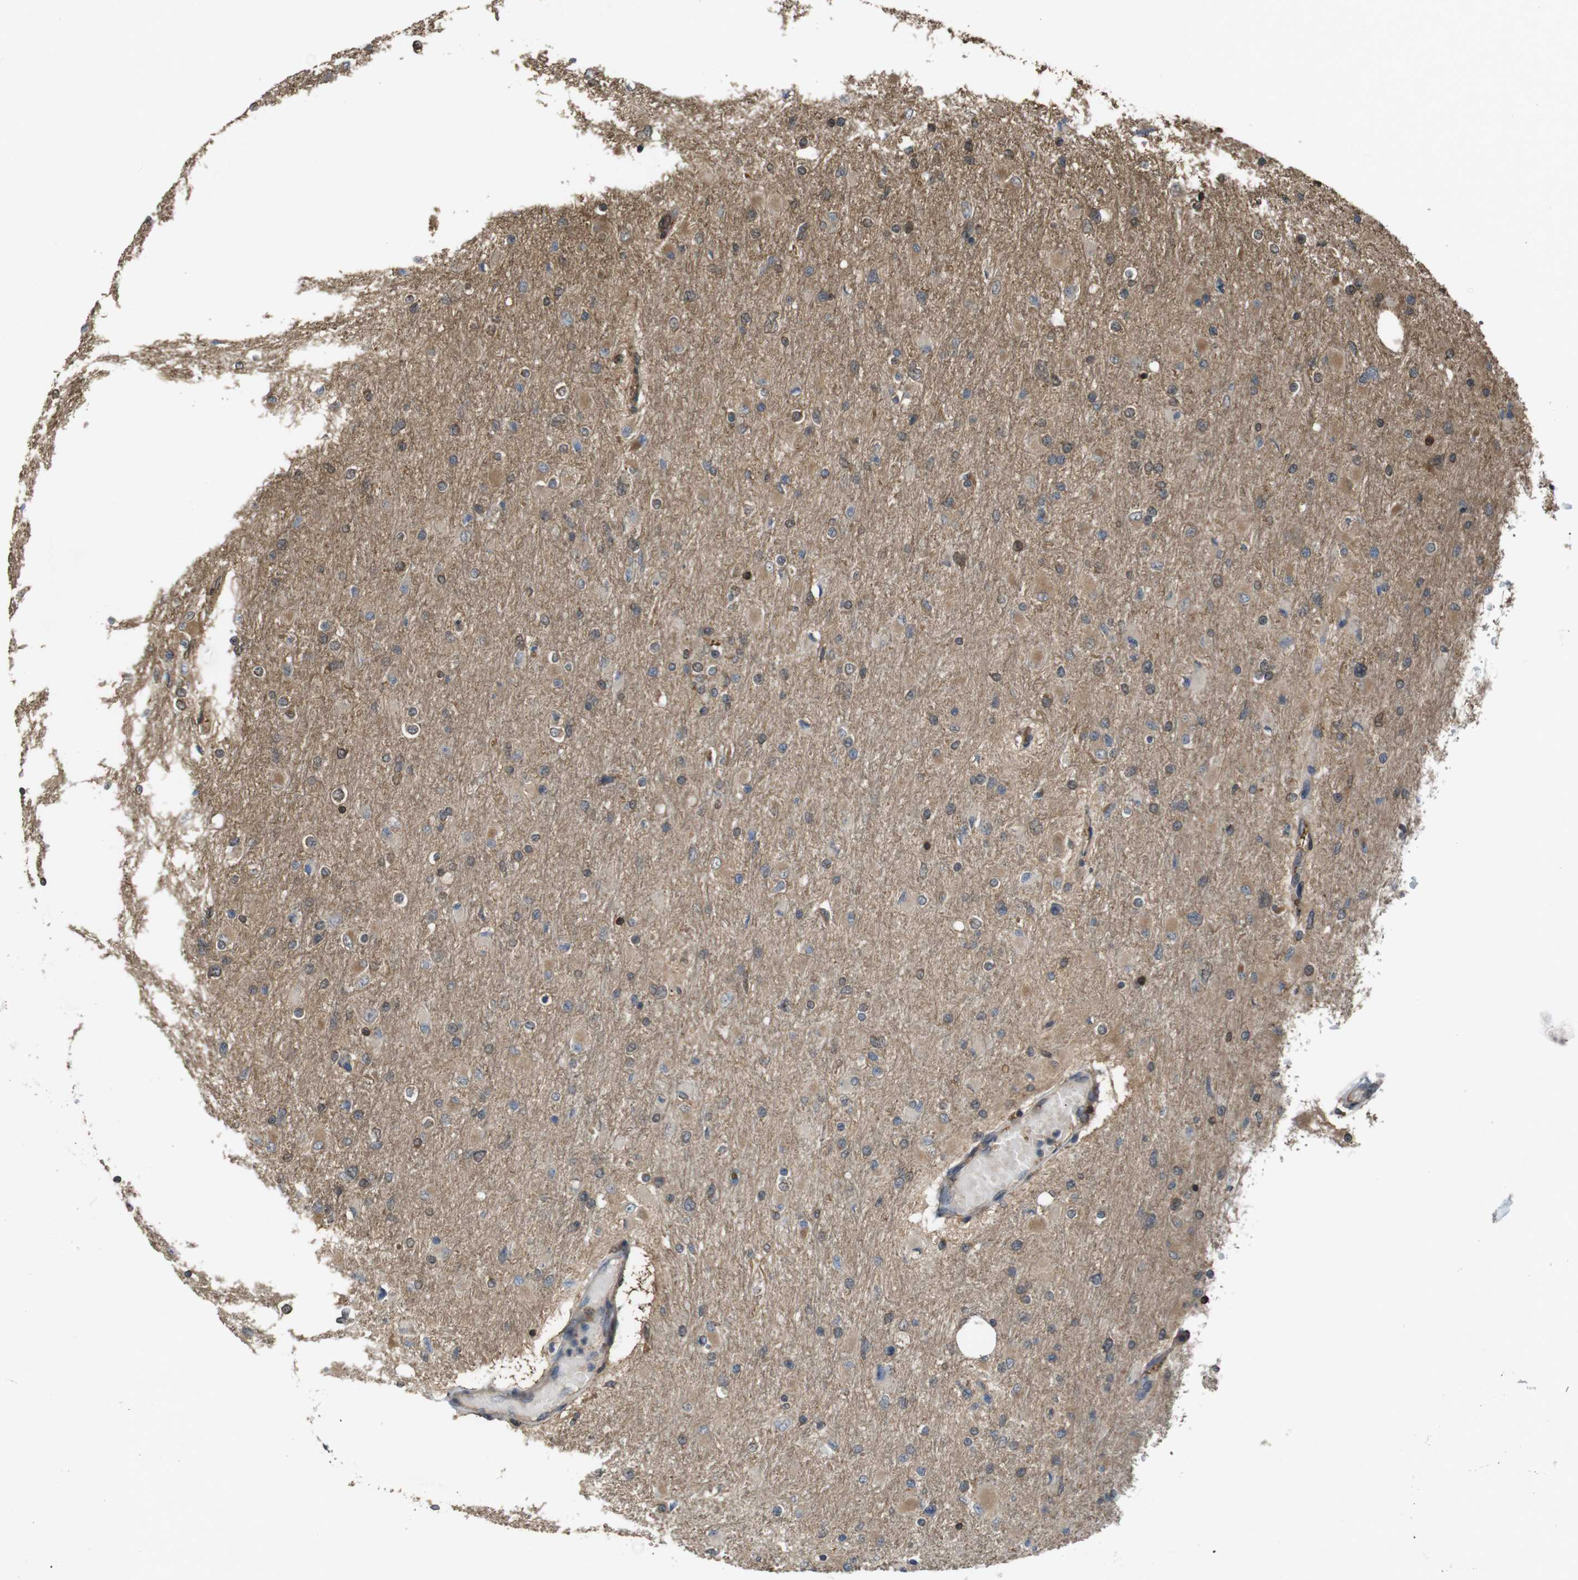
{"staining": {"intensity": "weak", "quantity": "25%-75%", "location": "nuclear"}, "tissue": "glioma", "cell_type": "Tumor cells", "image_type": "cancer", "snomed": [{"axis": "morphology", "description": "Glioma, malignant, High grade"}, {"axis": "topography", "description": "Cerebral cortex"}], "caption": "The histopathology image exhibits a brown stain indicating the presence of a protein in the nuclear of tumor cells in glioma.", "gene": "ARHGDIA", "patient": {"sex": "female", "age": 36}}